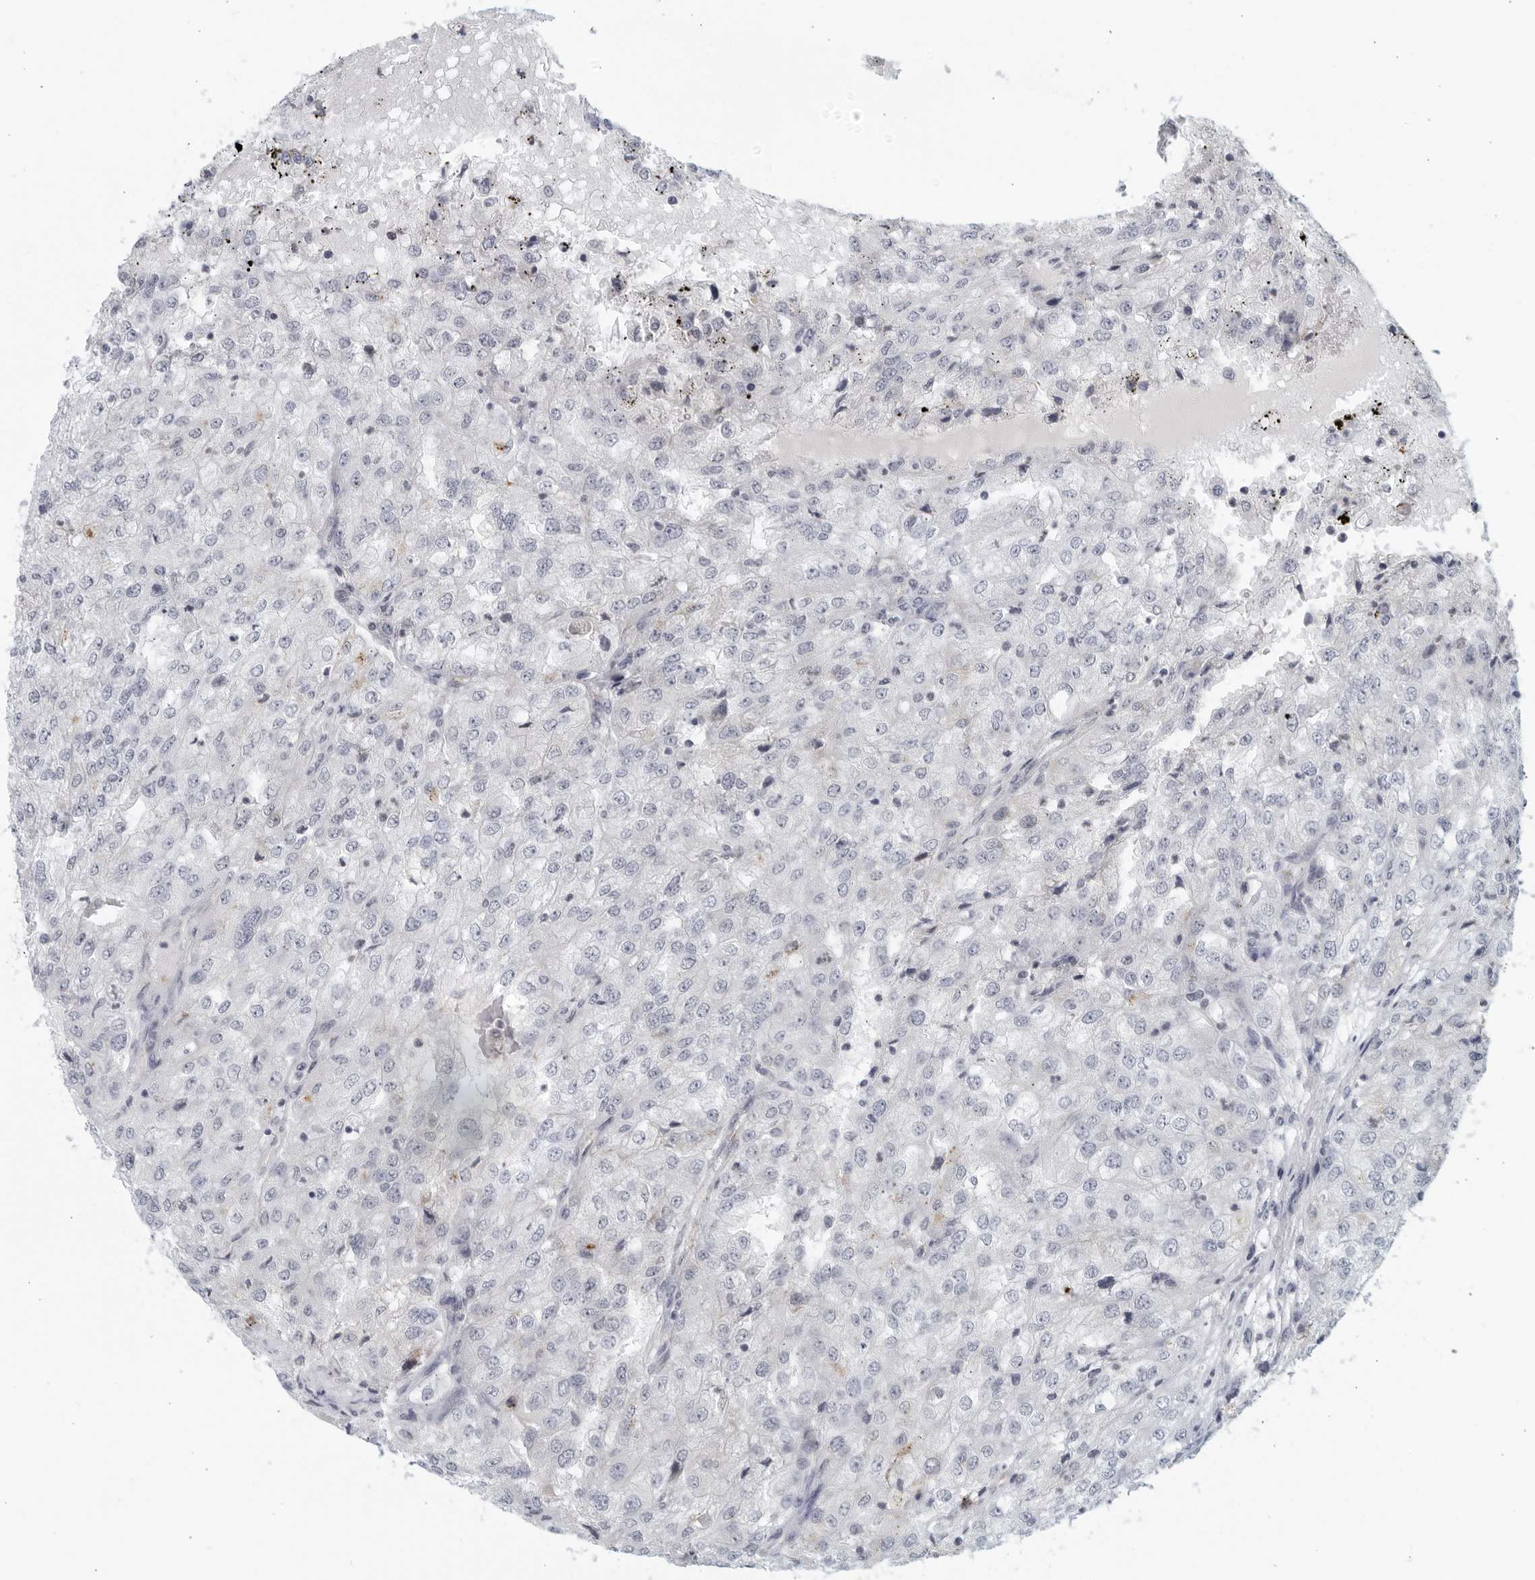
{"staining": {"intensity": "negative", "quantity": "none", "location": "none"}, "tissue": "renal cancer", "cell_type": "Tumor cells", "image_type": "cancer", "snomed": [{"axis": "morphology", "description": "Adenocarcinoma, NOS"}, {"axis": "topography", "description": "Kidney"}], "caption": "High magnification brightfield microscopy of renal cancer stained with DAB (3,3'-diaminobenzidine) (brown) and counterstained with hematoxylin (blue): tumor cells show no significant expression.", "gene": "MATN1", "patient": {"sex": "female", "age": 54}}